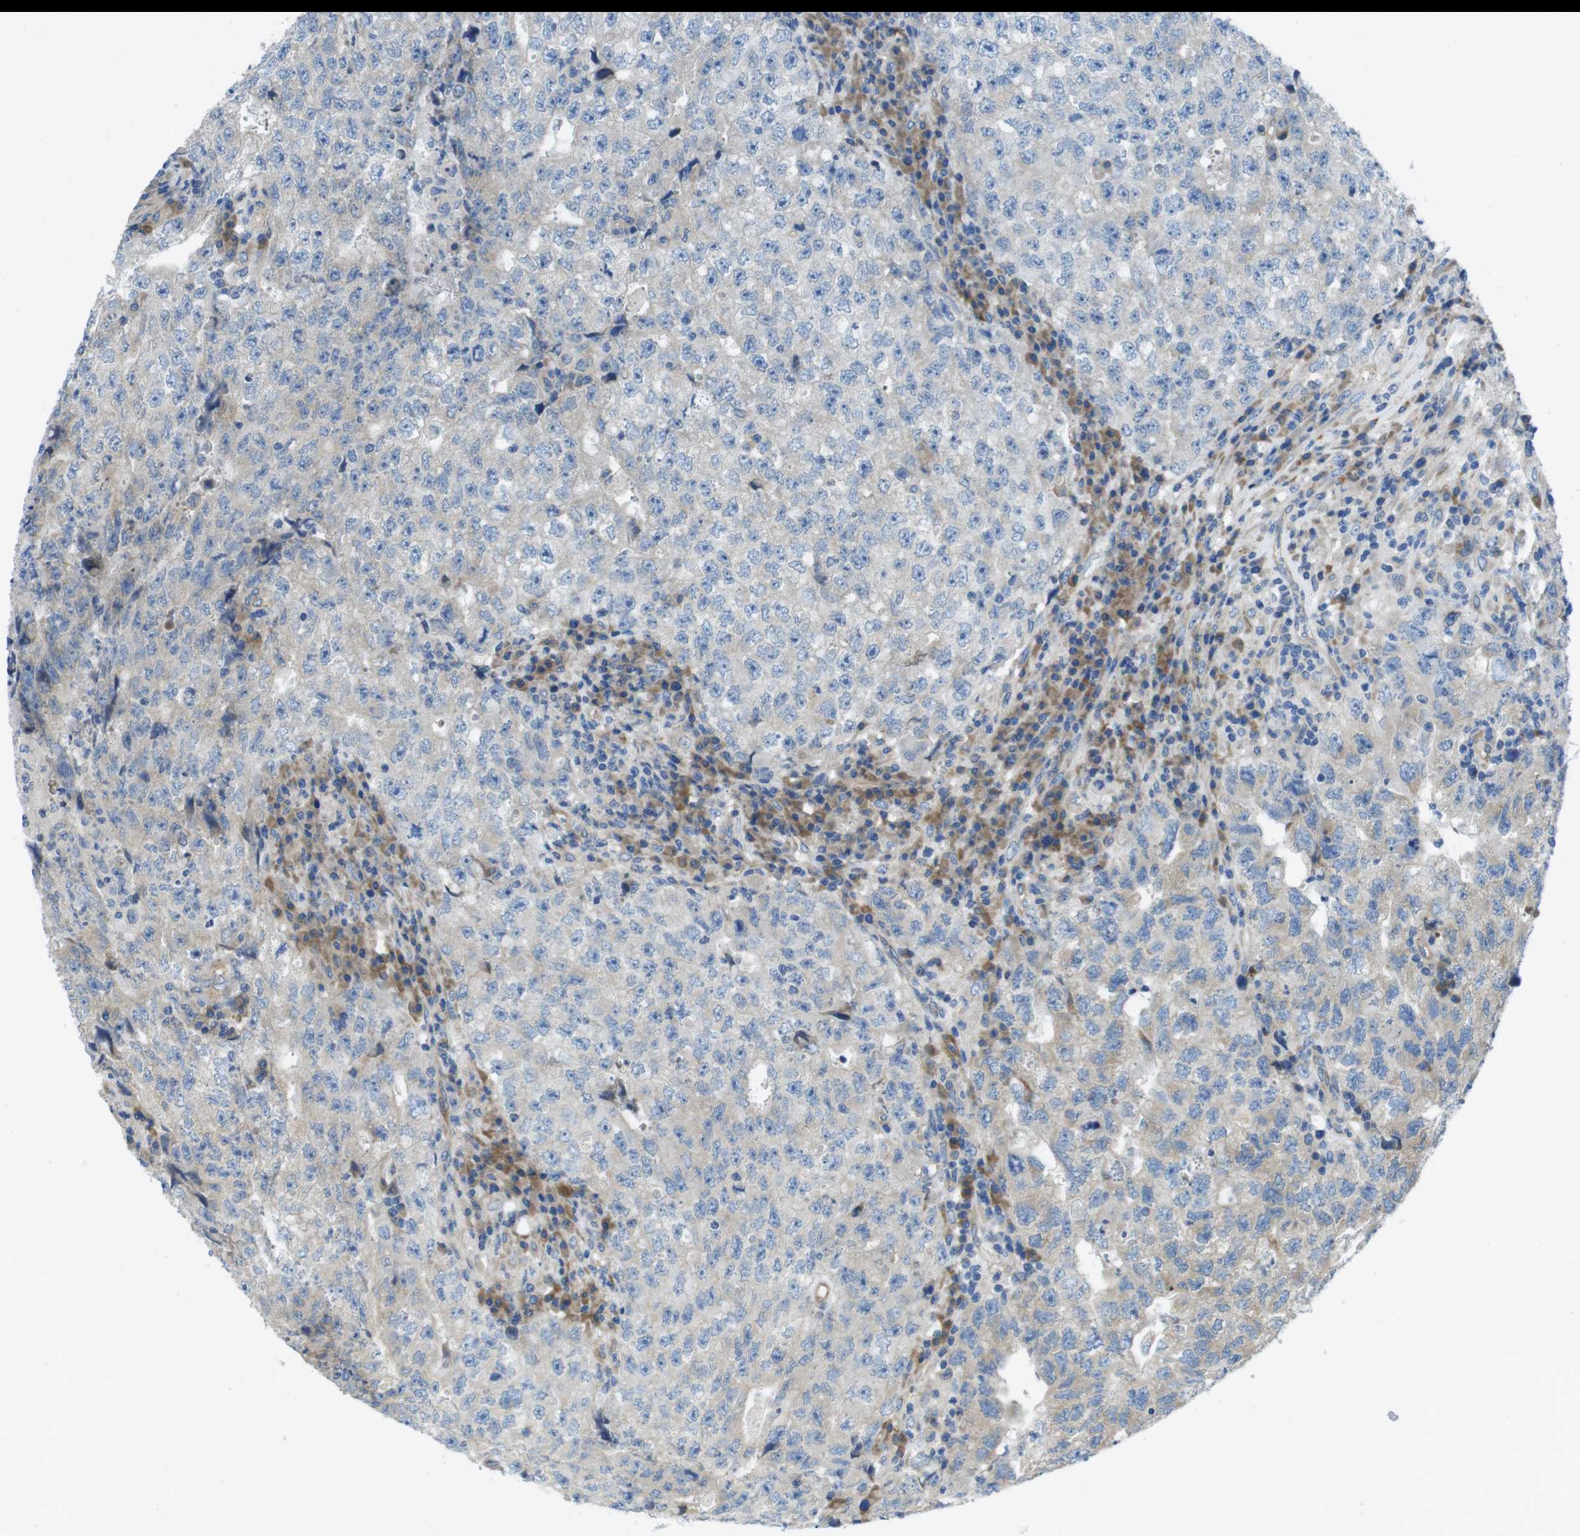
{"staining": {"intensity": "weak", "quantity": "<25%", "location": "cytoplasmic/membranous"}, "tissue": "testis cancer", "cell_type": "Tumor cells", "image_type": "cancer", "snomed": [{"axis": "morphology", "description": "Necrosis, NOS"}, {"axis": "morphology", "description": "Carcinoma, Embryonal, NOS"}, {"axis": "topography", "description": "Testis"}], "caption": "Tumor cells show no significant positivity in testis embryonal carcinoma.", "gene": "TMEM234", "patient": {"sex": "male", "age": 19}}